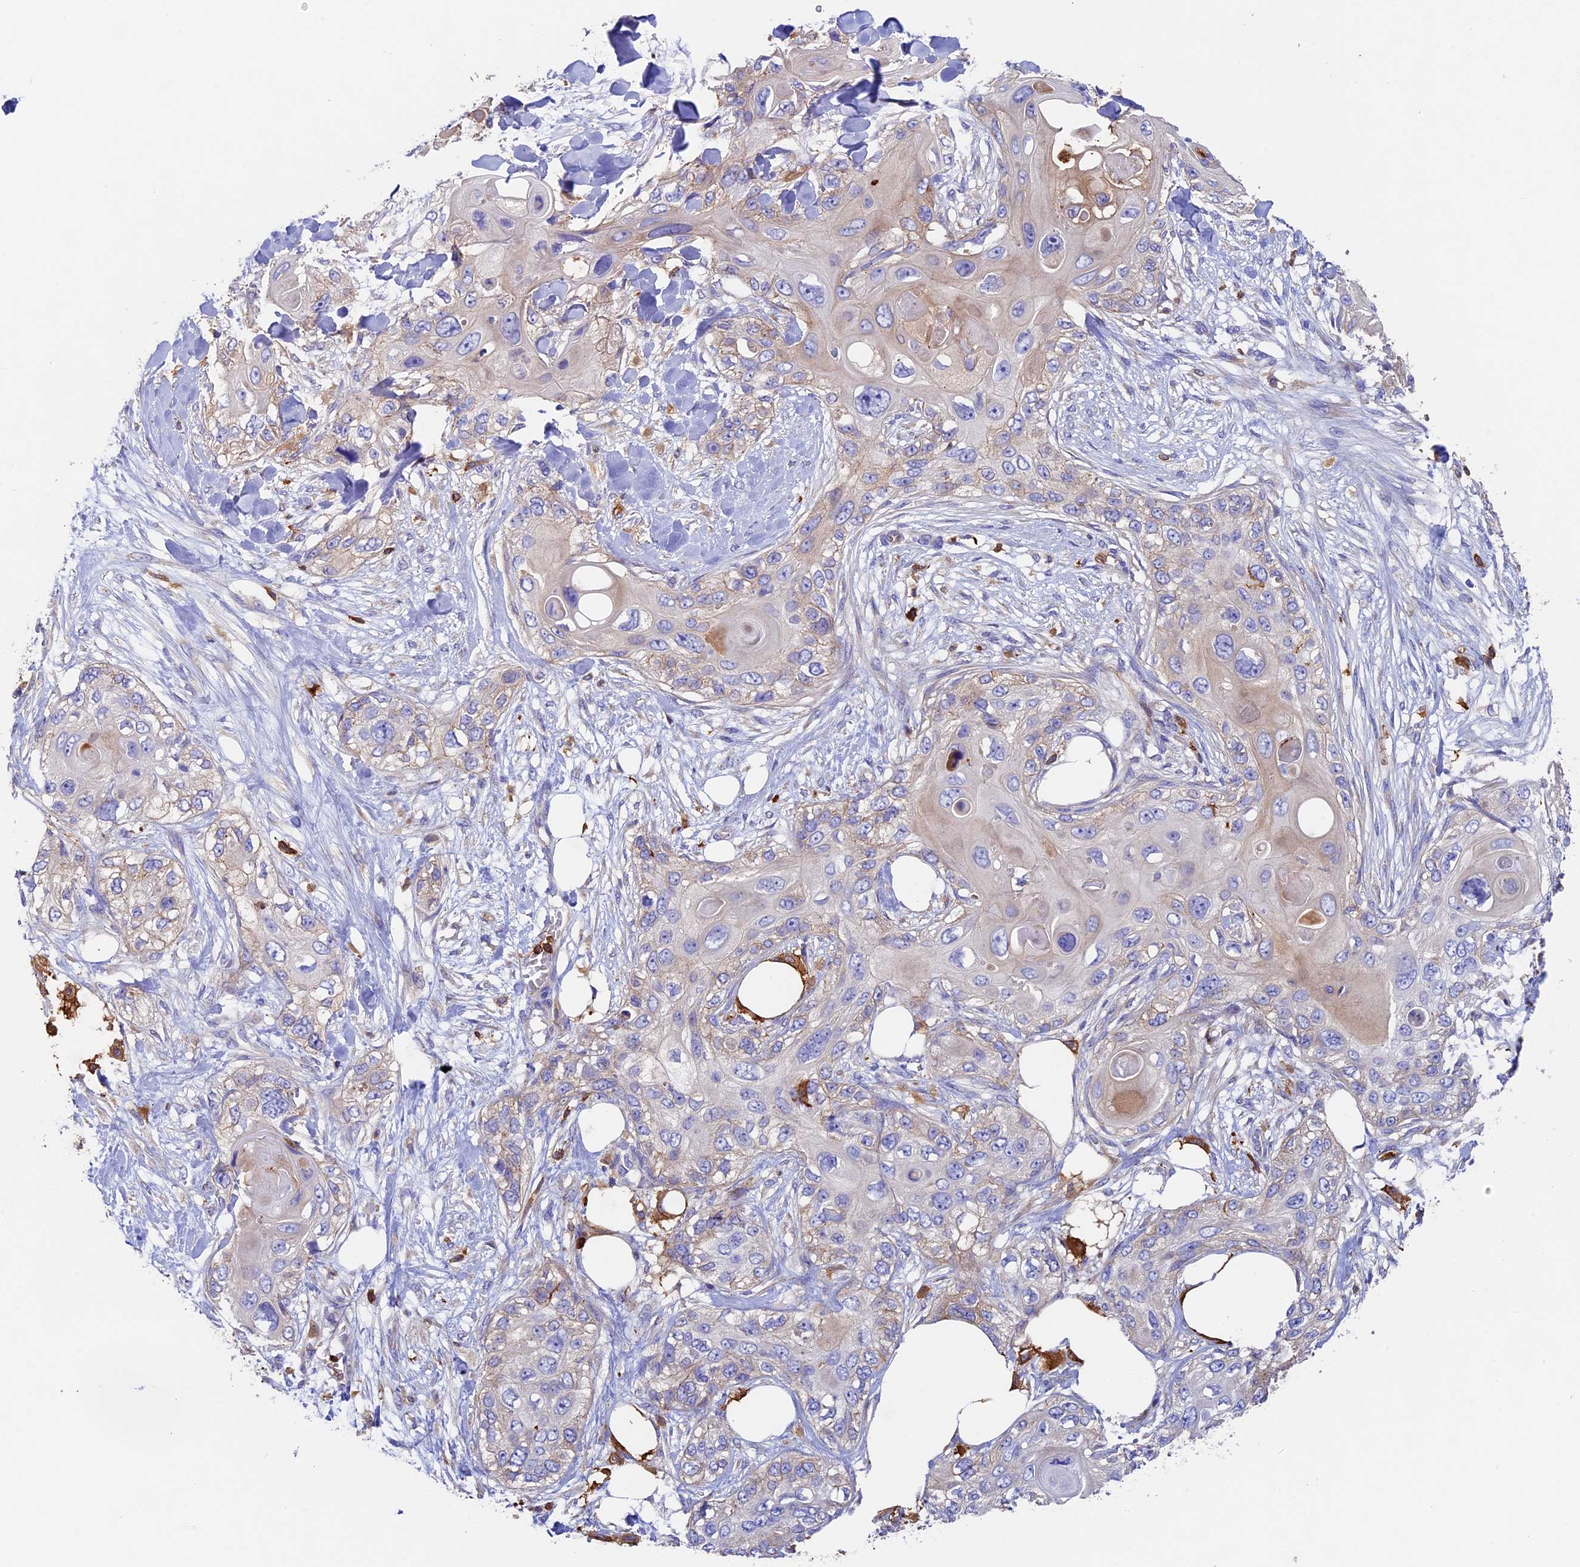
{"staining": {"intensity": "weak", "quantity": "<25%", "location": "cytoplasmic/membranous"}, "tissue": "skin cancer", "cell_type": "Tumor cells", "image_type": "cancer", "snomed": [{"axis": "morphology", "description": "Normal tissue, NOS"}, {"axis": "morphology", "description": "Squamous cell carcinoma, NOS"}, {"axis": "topography", "description": "Skin"}], "caption": "This photomicrograph is of skin squamous cell carcinoma stained with immunohistochemistry (IHC) to label a protein in brown with the nuclei are counter-stained blue. There is no positivity in tumor cells.", "gene": "ADAT1", "patient": {"sex": "male", "age": 72}}